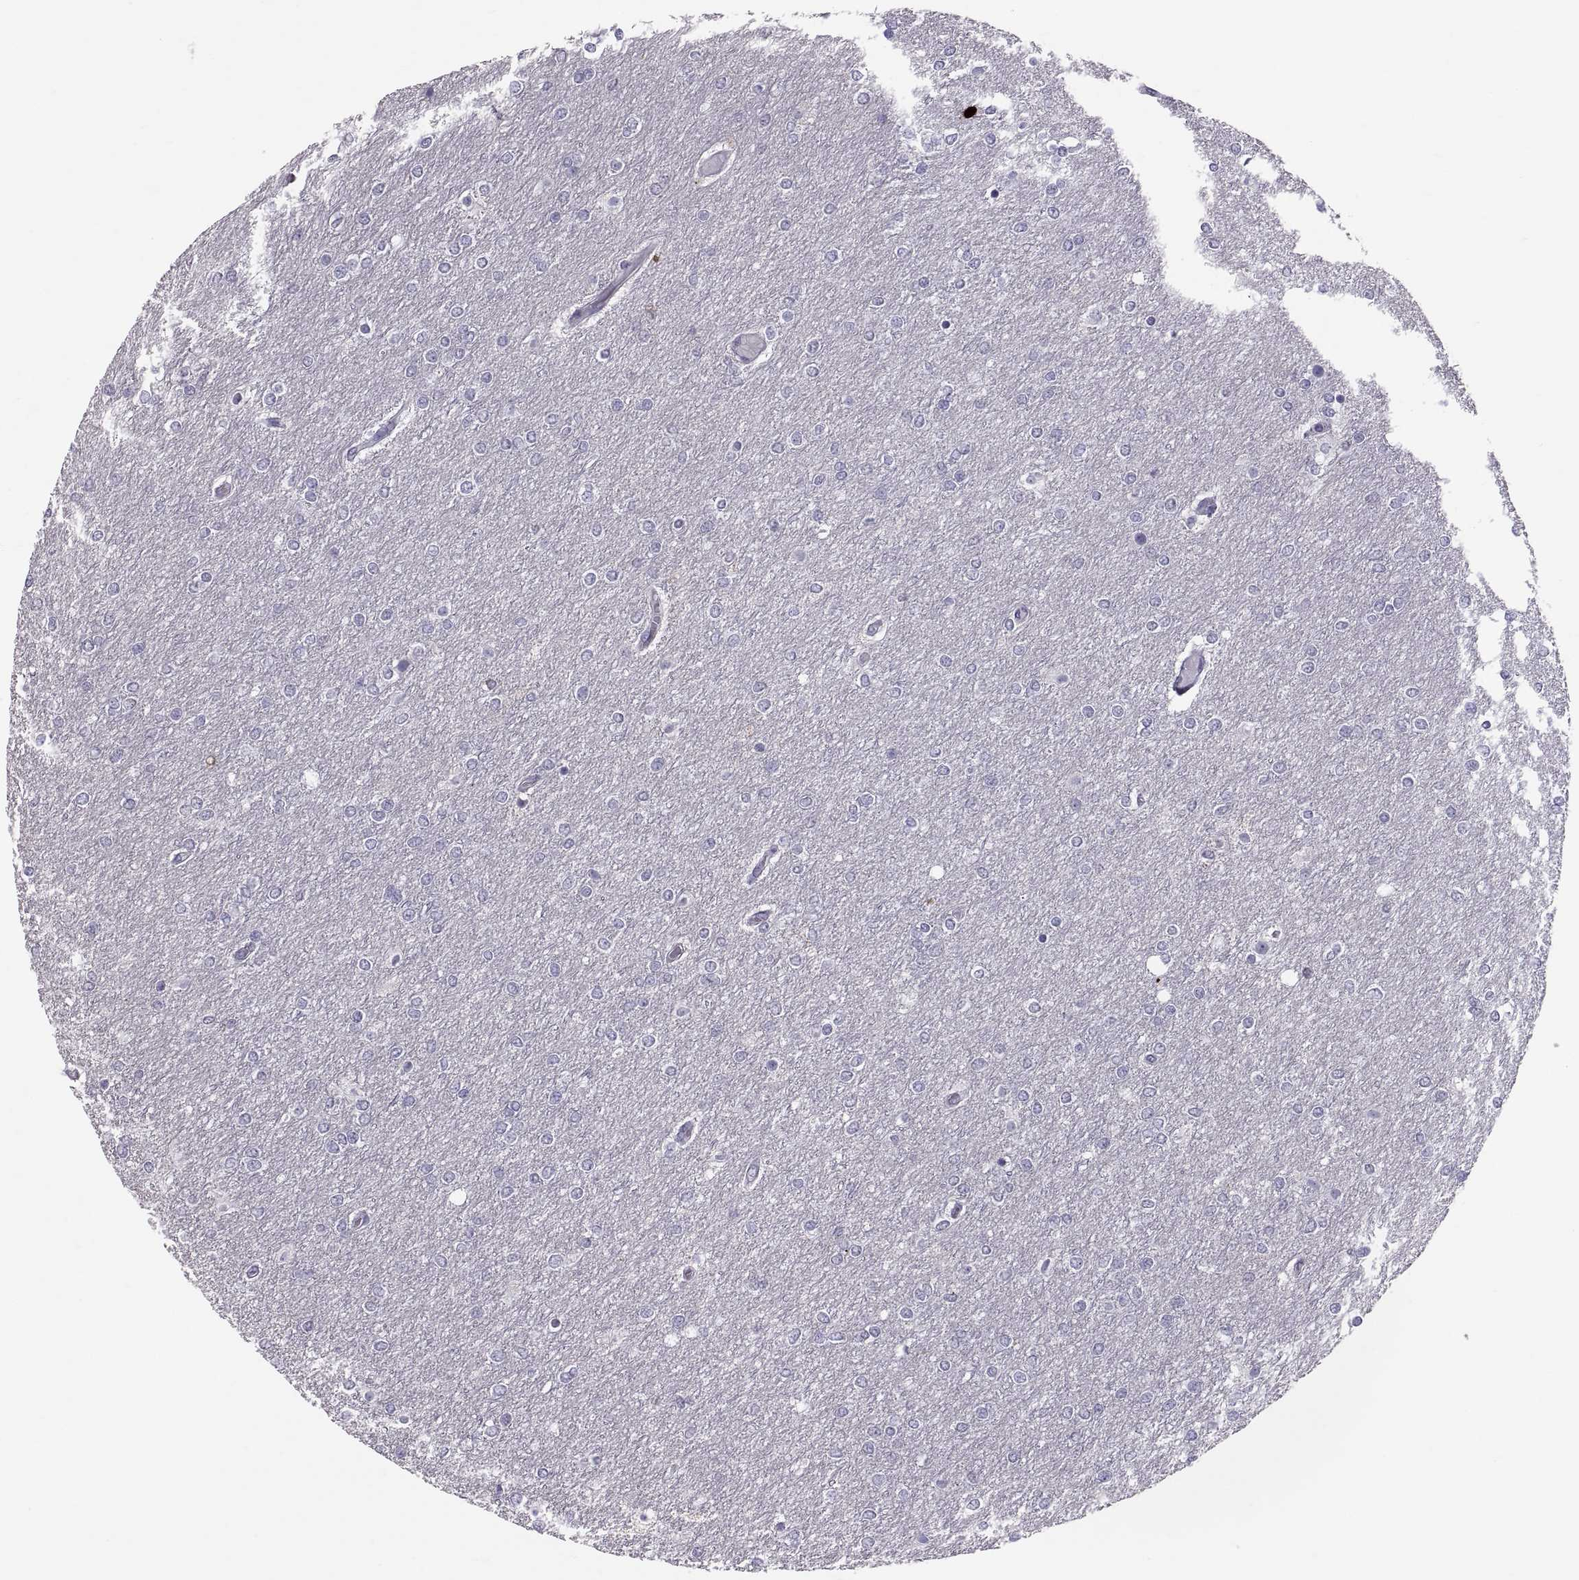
{"staining": {"intensity": "negative", "quantity": "none", "location": "none"}, "tissue": "glioma", "cell_type": "Tumor cells", "image_type": "cancer", "snomed": [{"axis": "morphology", "description": "Glioma, malignant, High grade"}, {"axis": "topography", "description": "Brain"}], "caption": "High power microscopy image of an immunohistochemistry (IHC) histopathology image of glioma, revealing no significant staining in tumor cells.", "gene": "PTN", "patient": {"sex": "female", "age": 61}}